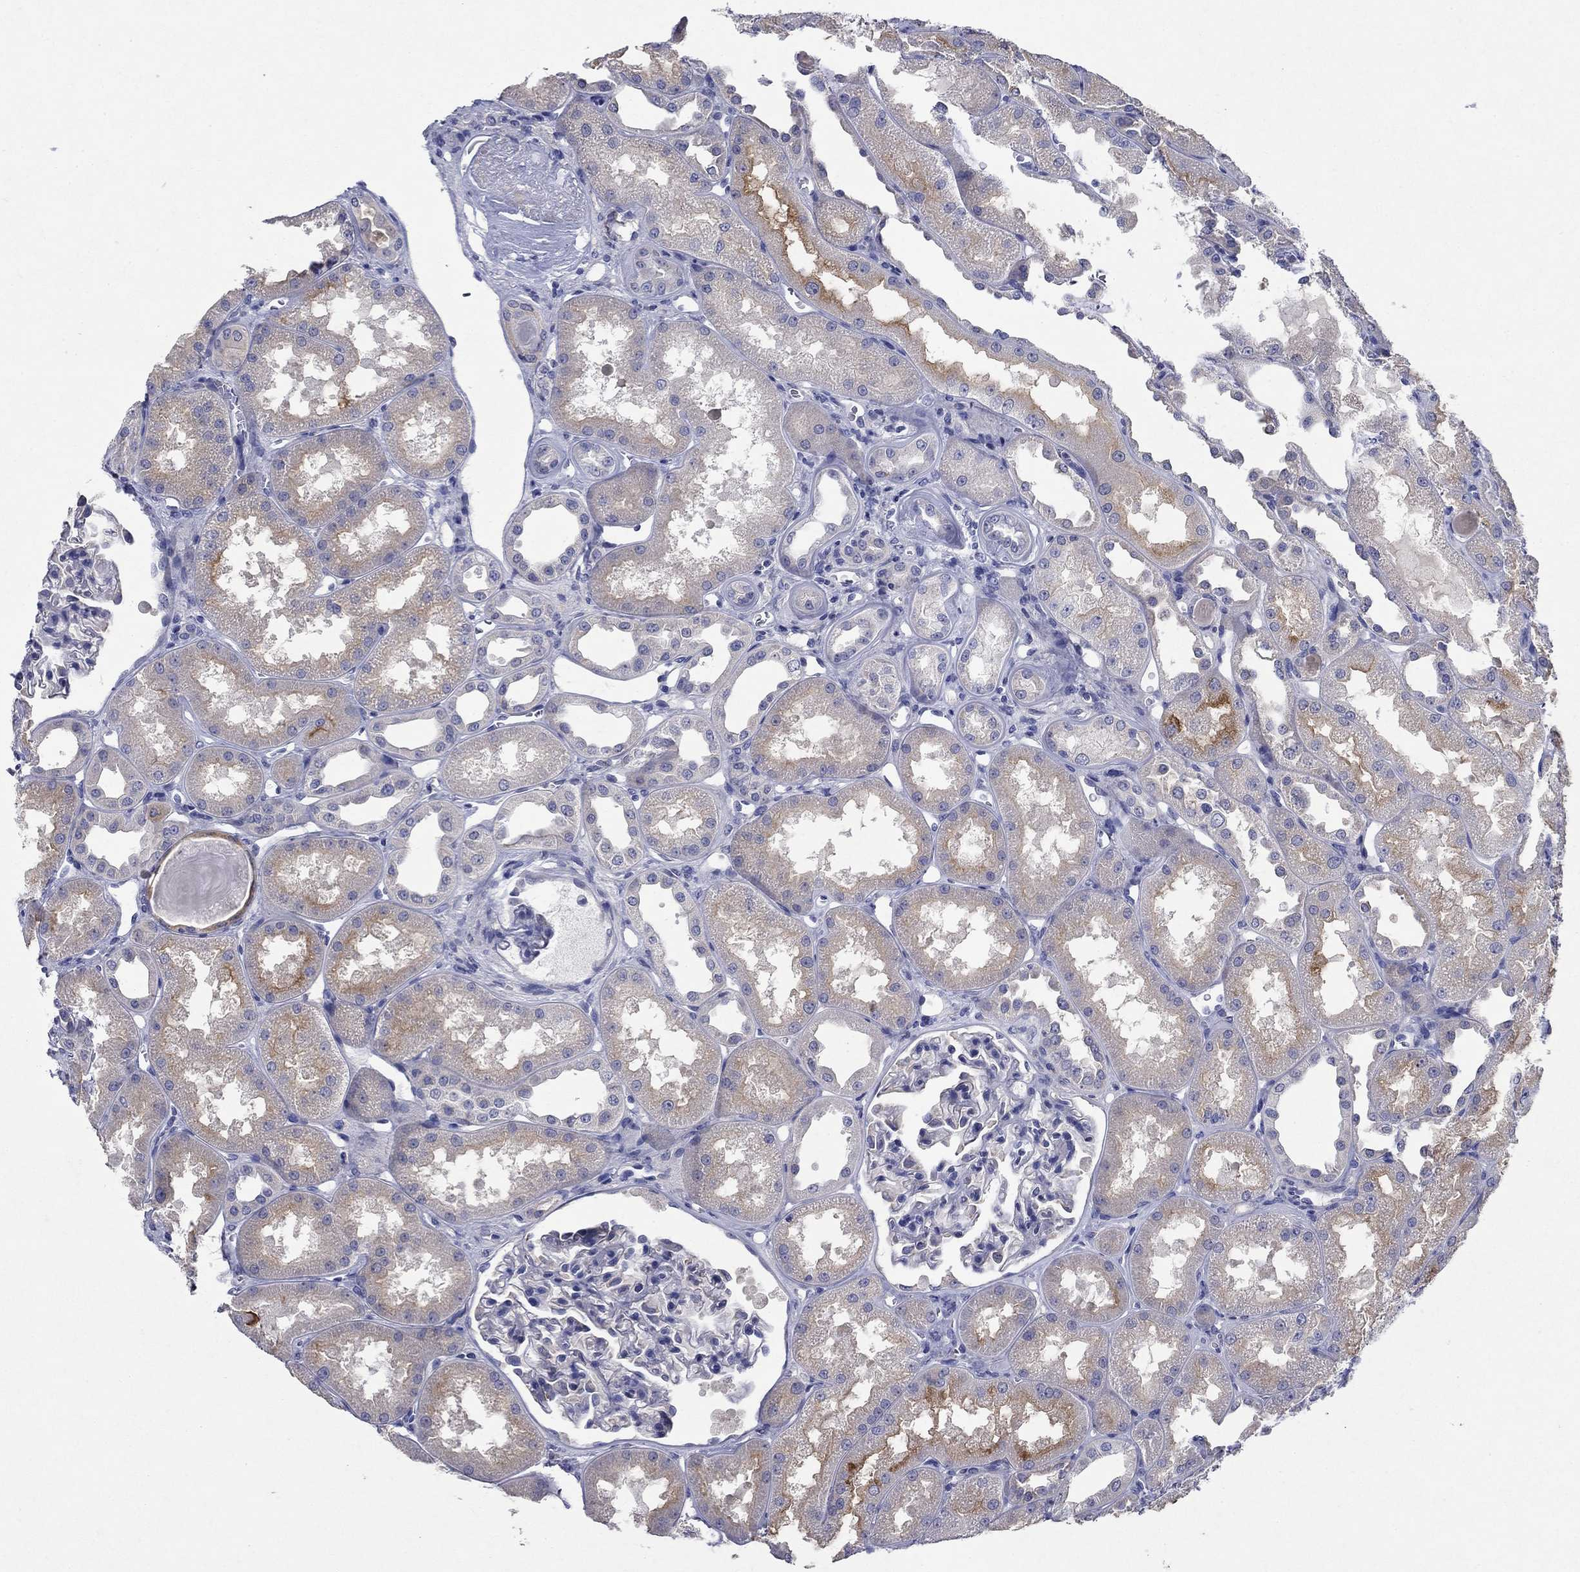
{"staining": {"intensity": "negative", "quantity": "none", "location": "none"}, "tissue": "kidney", "cell_type": "Cells in glomeruli", "image_type": "normal", "snomed": [{"axis": "morphology", "description": "Normal tissue, NOS"}, {"axis": "topography", "description": "Kidney"}], "caption": "Immunohistochemical staining of normal kidney demonstrates no significant positivity in cells in glomeruli.", "gene": "SULT2B1", "patient": {"sex": "male", "age": 61}}